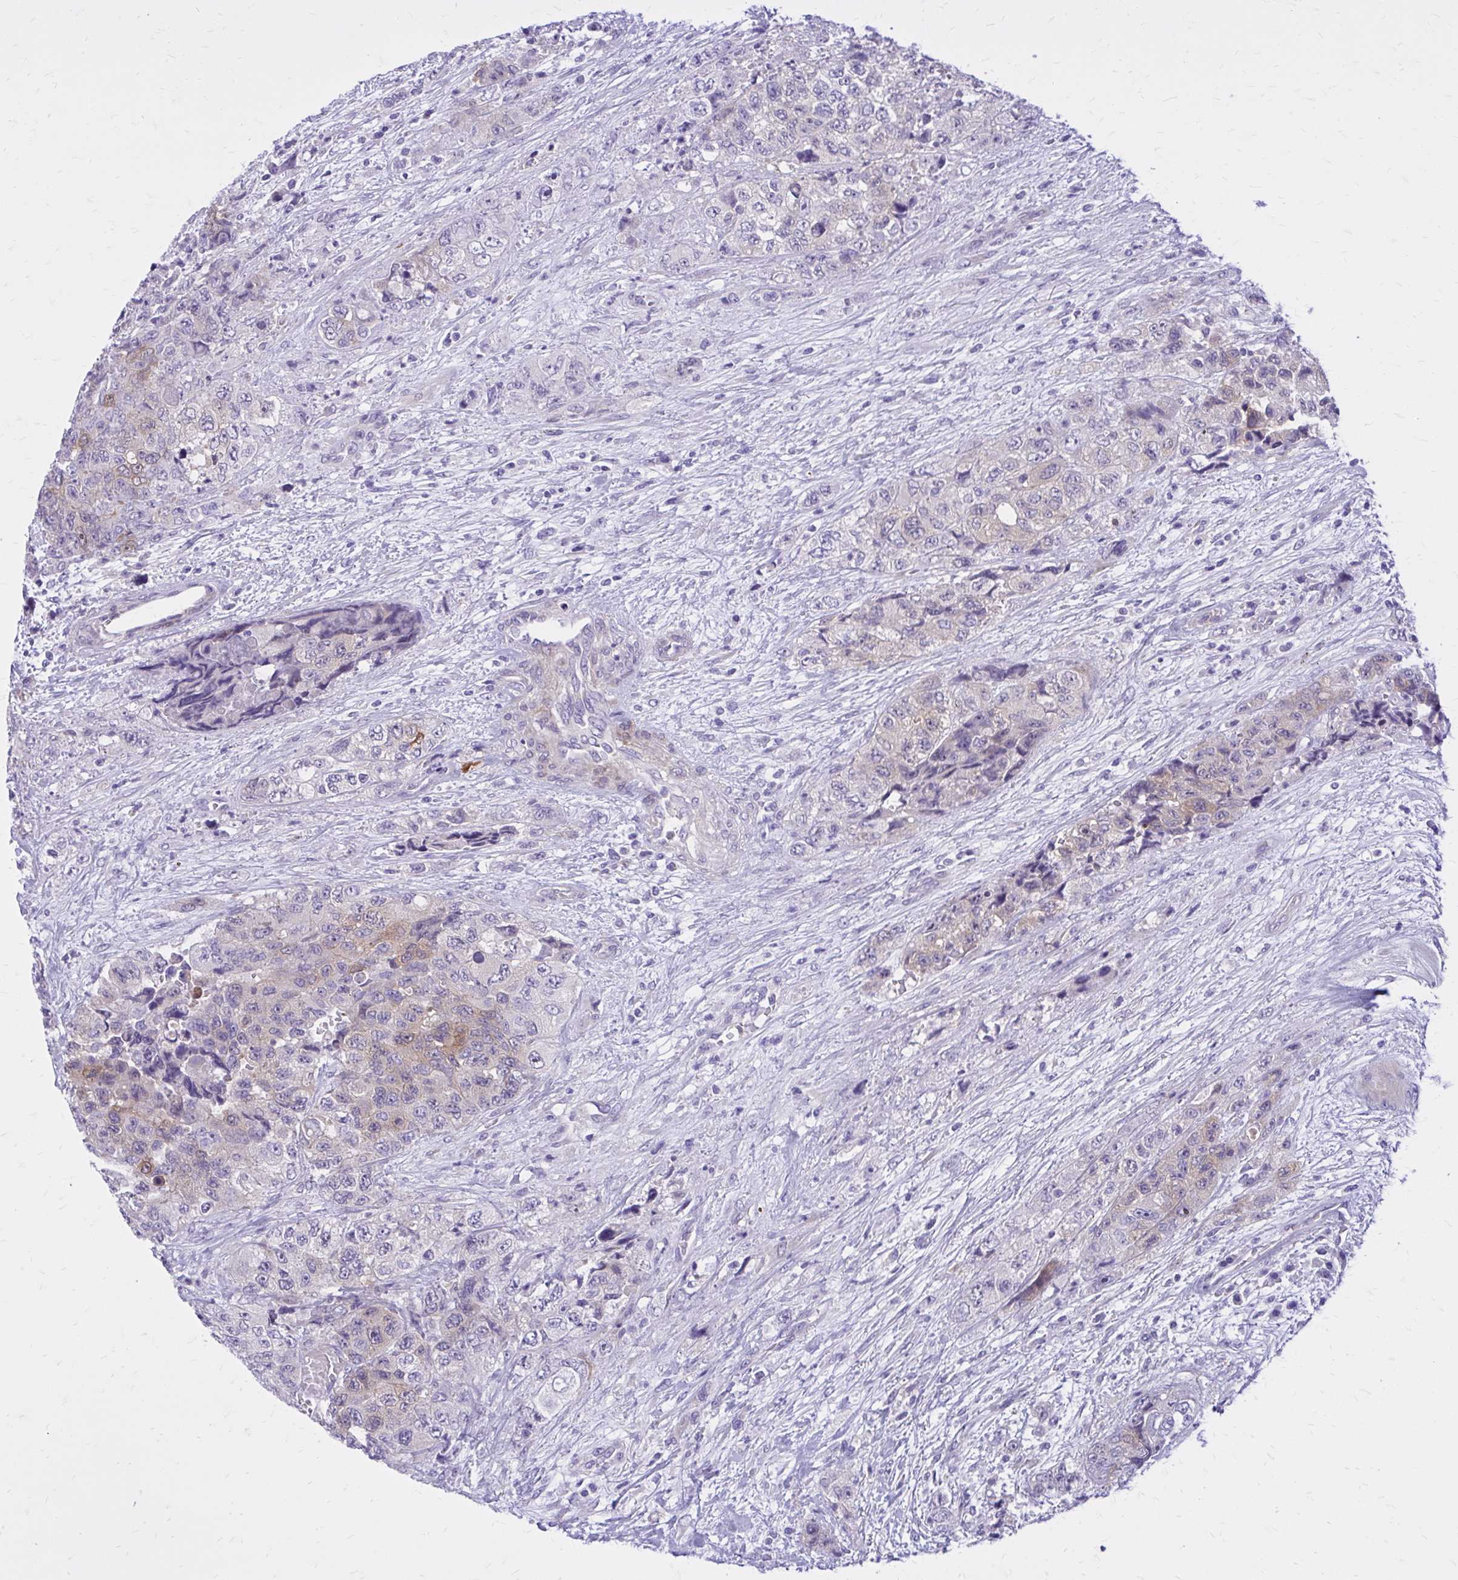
{"staining": {"intensity": "weak", "quantity": "<25%", "location": "cytoplasmic/membranous"}, "tissue": "urothelial cancer", "cell_type": "Tumor cells", "image_type": "cancer", "snomed": [{"axis": "morphology", "description": "Urothelial carcinoma, High grade"}, {"axis": "topography", "description": "Urinary bladder"}], "caption": "Urothelial carcinoma (high-grade) stained for a protein using immunohistochemistry (IHC) displays no staining tumor cells.", "gene": "ADAMTSL1", "patient": {"sex": "female", "age": 78}}